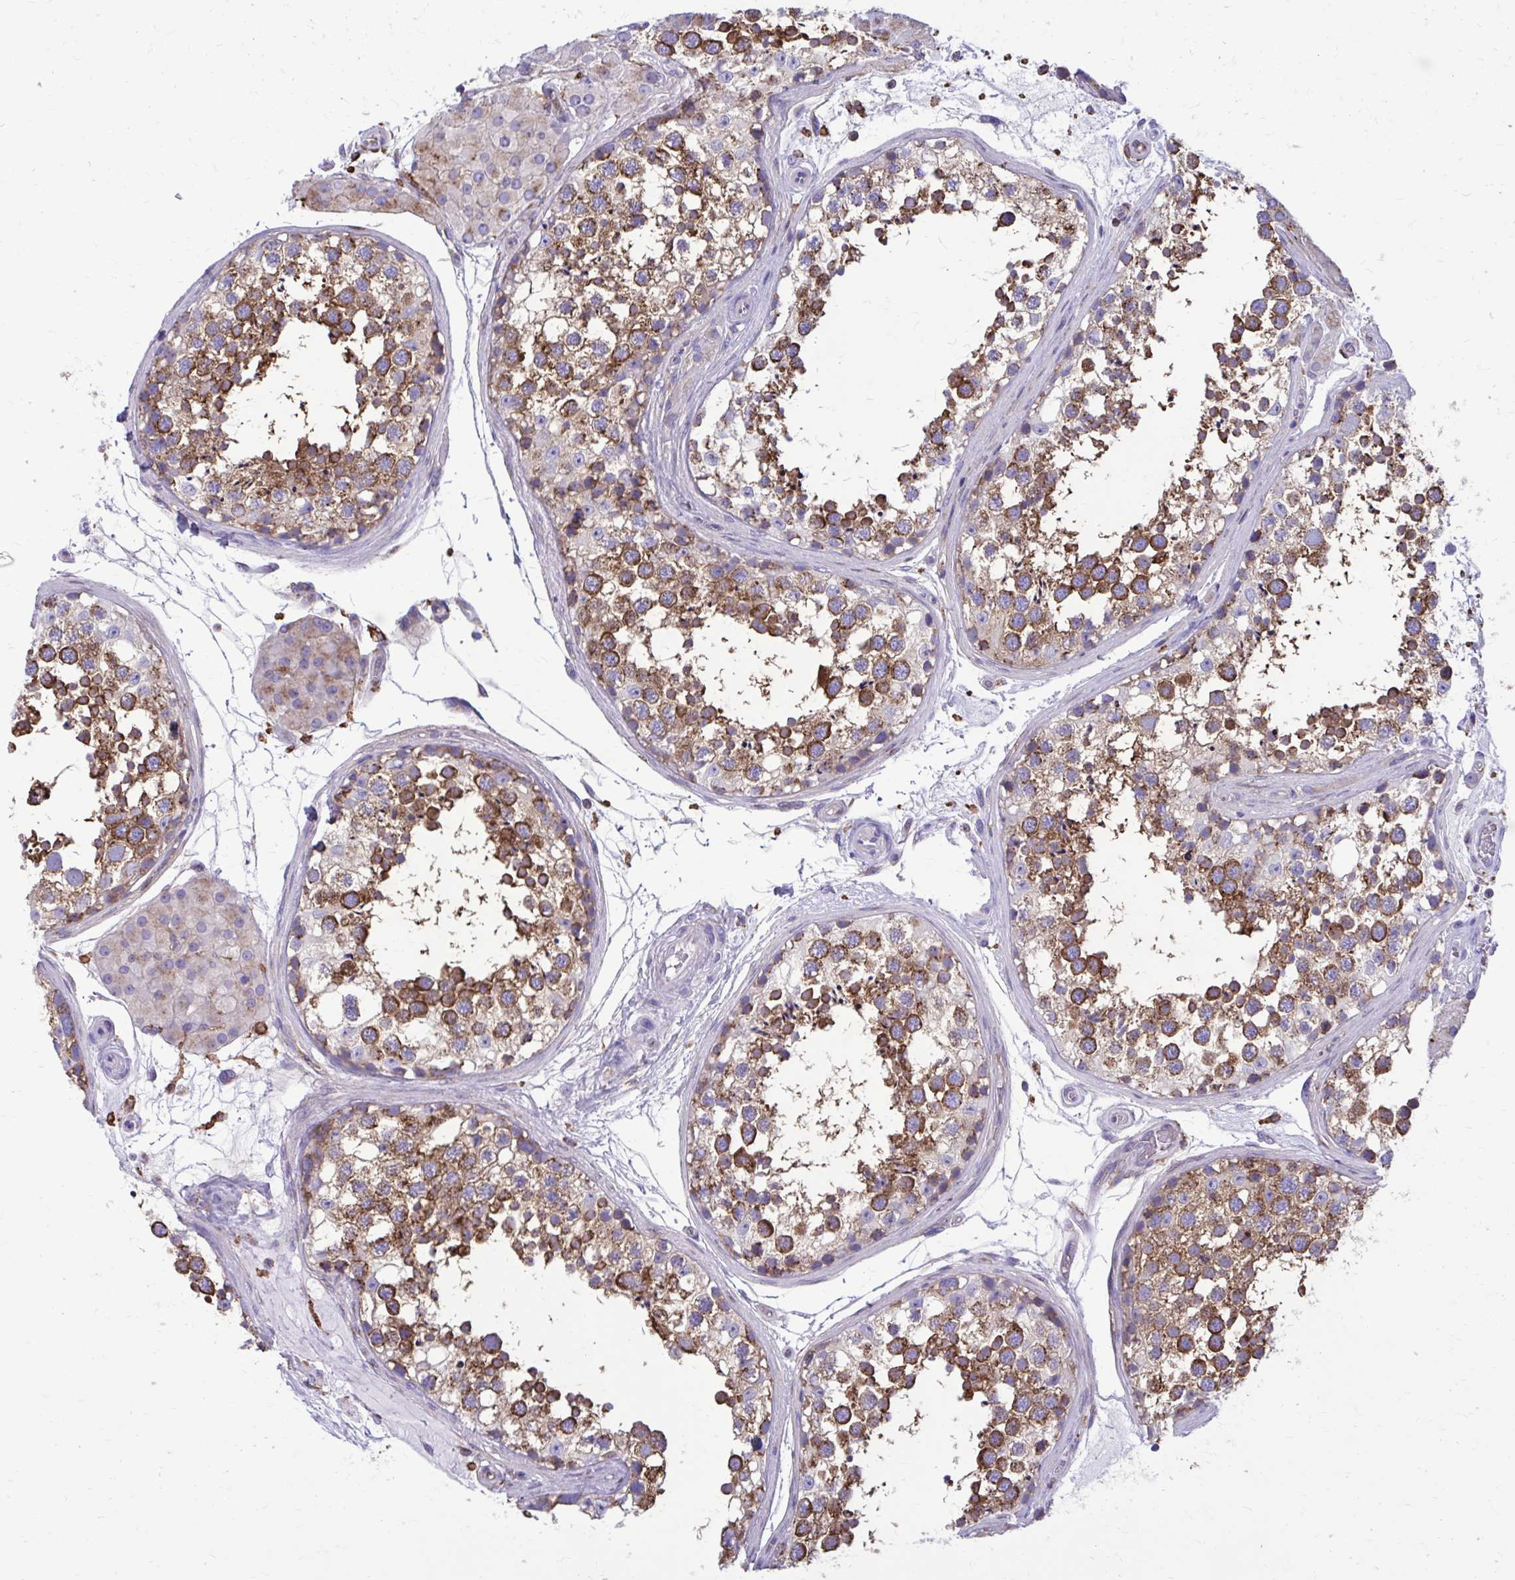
{"staining": {"intensity": "strong", "quantity": "25%-75%", "location": "cytoplasmic/membranous"}, "tissue": "testis", "cell_type": "Cells in seminiferous ducts", "image_type": "normal", "snomed": [{"axis": "morphology", "description": "Normal tissue, NOS"}, {"axis": "morphology", "description": "Seminoma, NOS"}, {"axis": "topography", "description": "Testis"}], "caption": "Strong cytoplasmic/membranous expression for a protein is seen in about 25%-75% of cells in seminiferous ducts of unremarkable testis using immunohistochemistry (IHC).", "gene": "CLTA", "patient": {"sex": "male", "age": 65}}